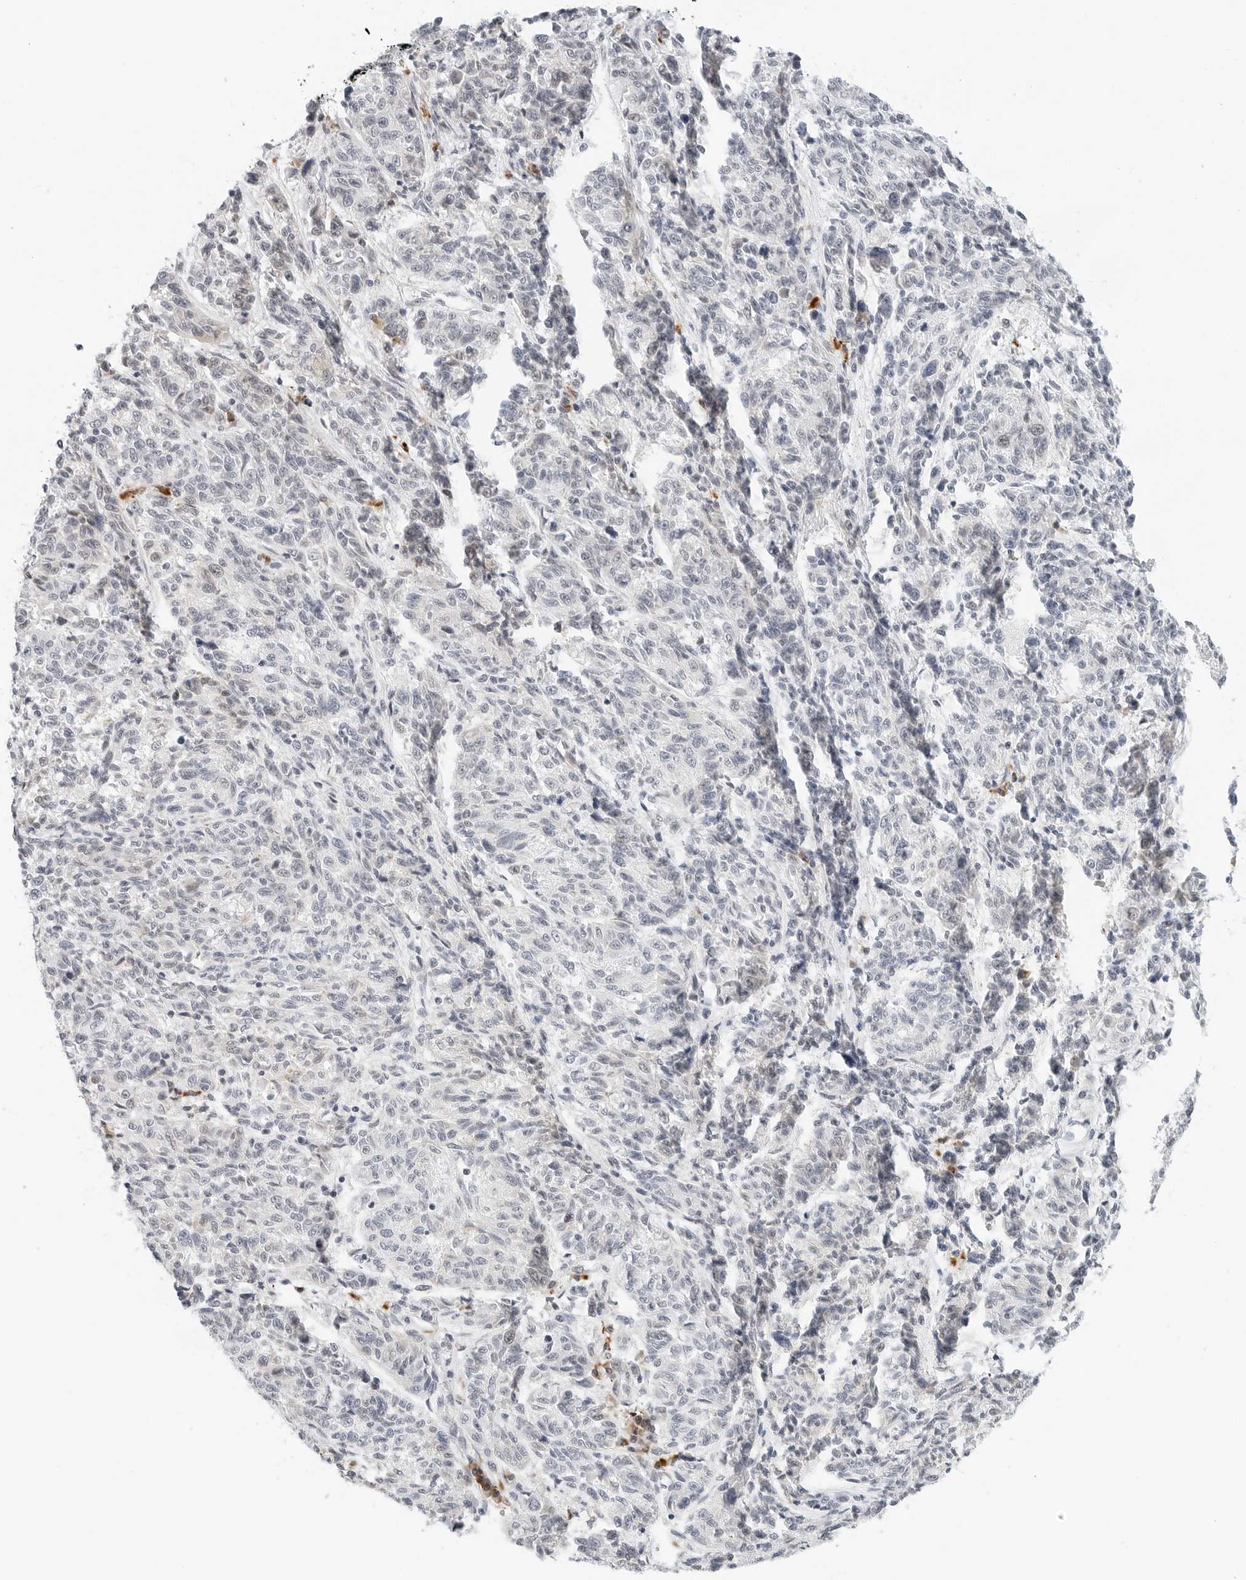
{"staining": {"intensity": "negative", "quantity": "none", "location": "none"}, "tissue": "melanoma", "cell_type": "Tumor cells", "image_type": "cancer", "snomed": [{"axis": "morphology", "description": "Malignant melanoma, NOS"}, {"axis": "topography", "description": "Skin"}], "caption": "A micrograph of malignant melanoma stained for a protein demonstrates no brown staining in tumor cells. (DAB (3,3'-diaminobenzidine) immunohistochemistry (IHC), high magnification).", "gene": "PARP10", "patient": {"sex": "male", "age": 53}}